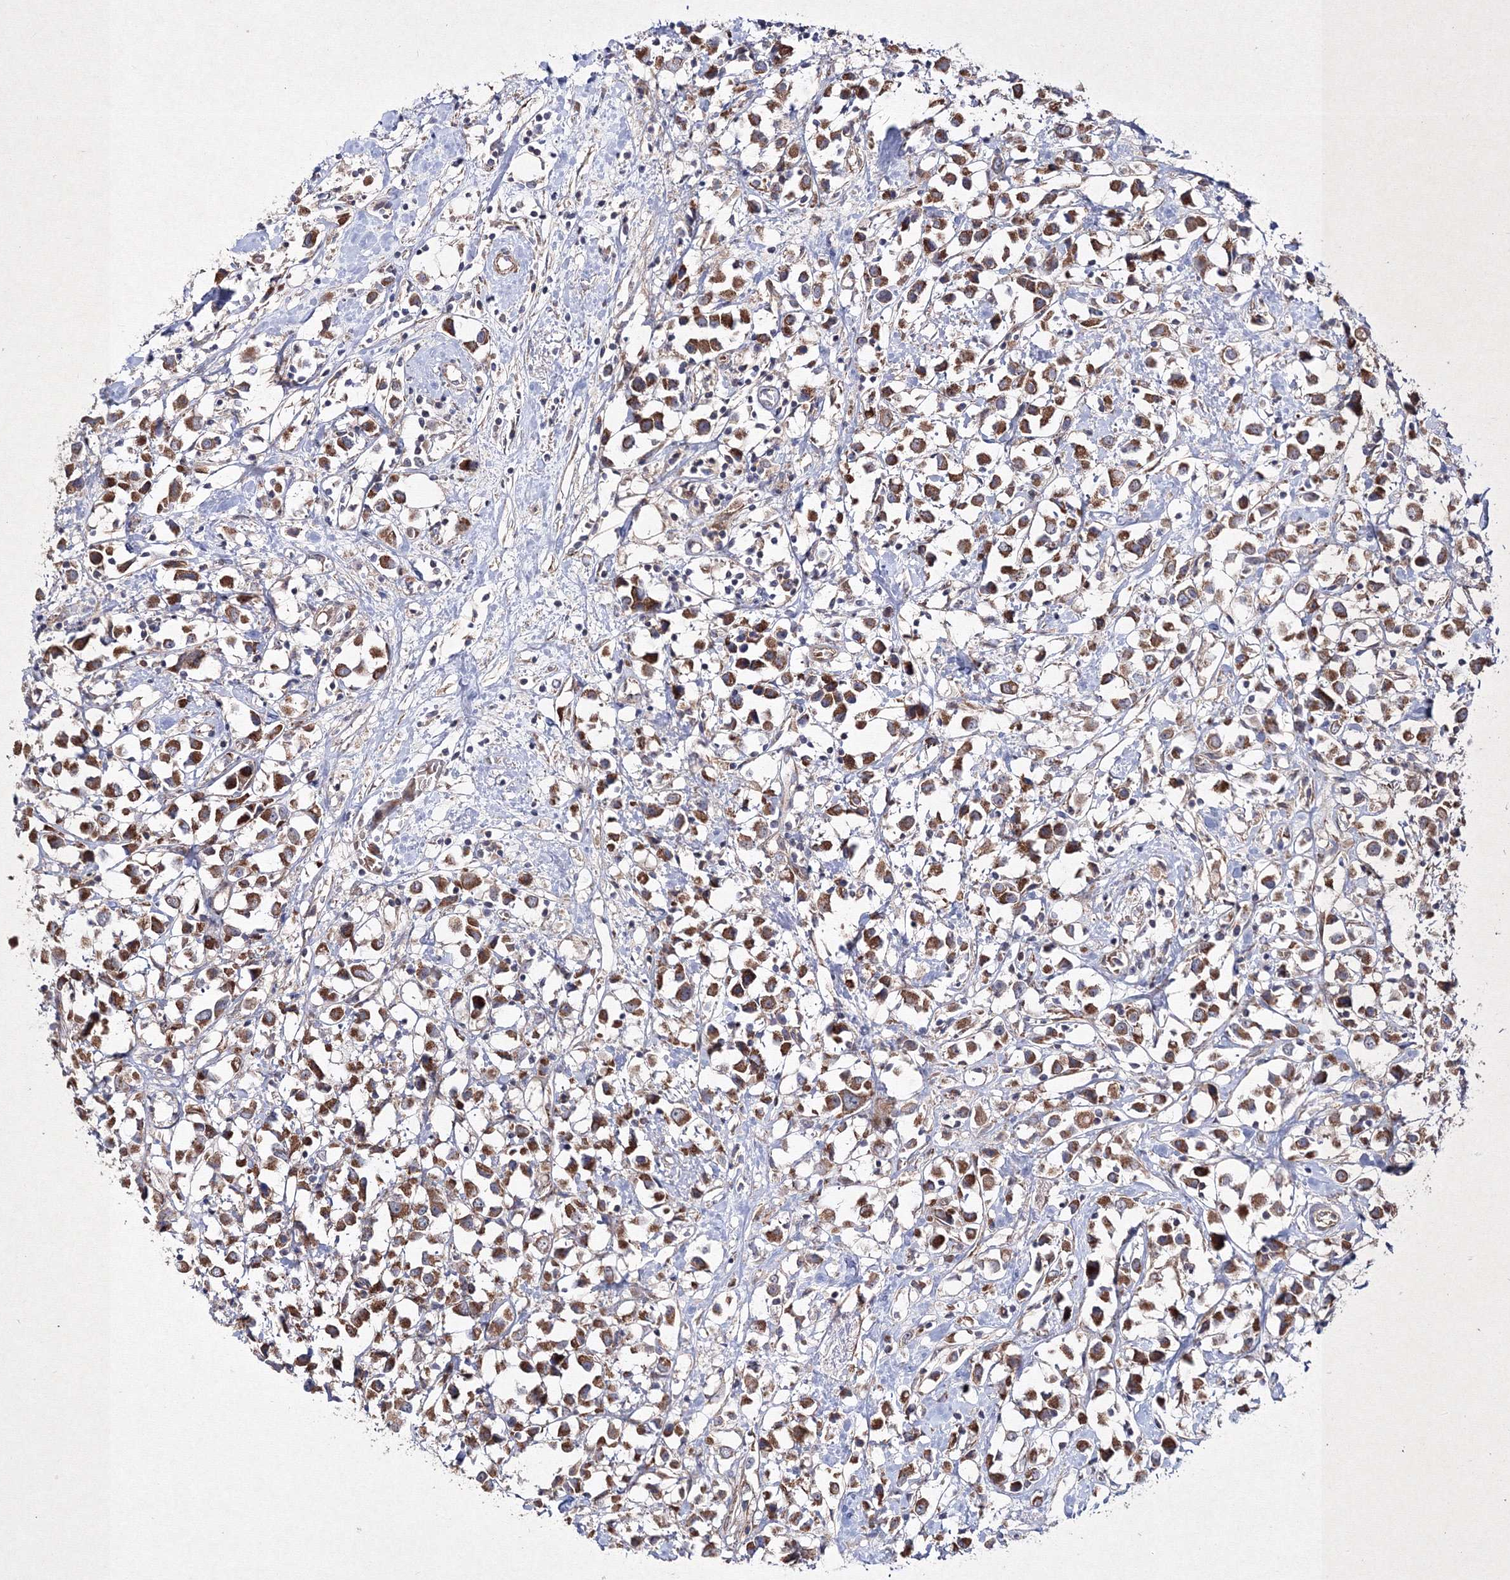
{"staining": {"intensity": "moderate", "quantity": ">75%", "location": "cytoplasmic/membranous"}, "tissue": "breast cancer", "cell_type": "Tumor cells", "image_type": "cancer", "snomed": [{"axis": "morphology", "description": "Duct carcinoma"}, {"axis": "topography", "description": "Breast"}], "caption": "Brown immunohistochemical staining in human breast cancer displays moderate cytoplasmic/membranous expression in about >75% of tumor cells.", "gene": "GFM1", "patient": {"sex": "female", "age": 61}}